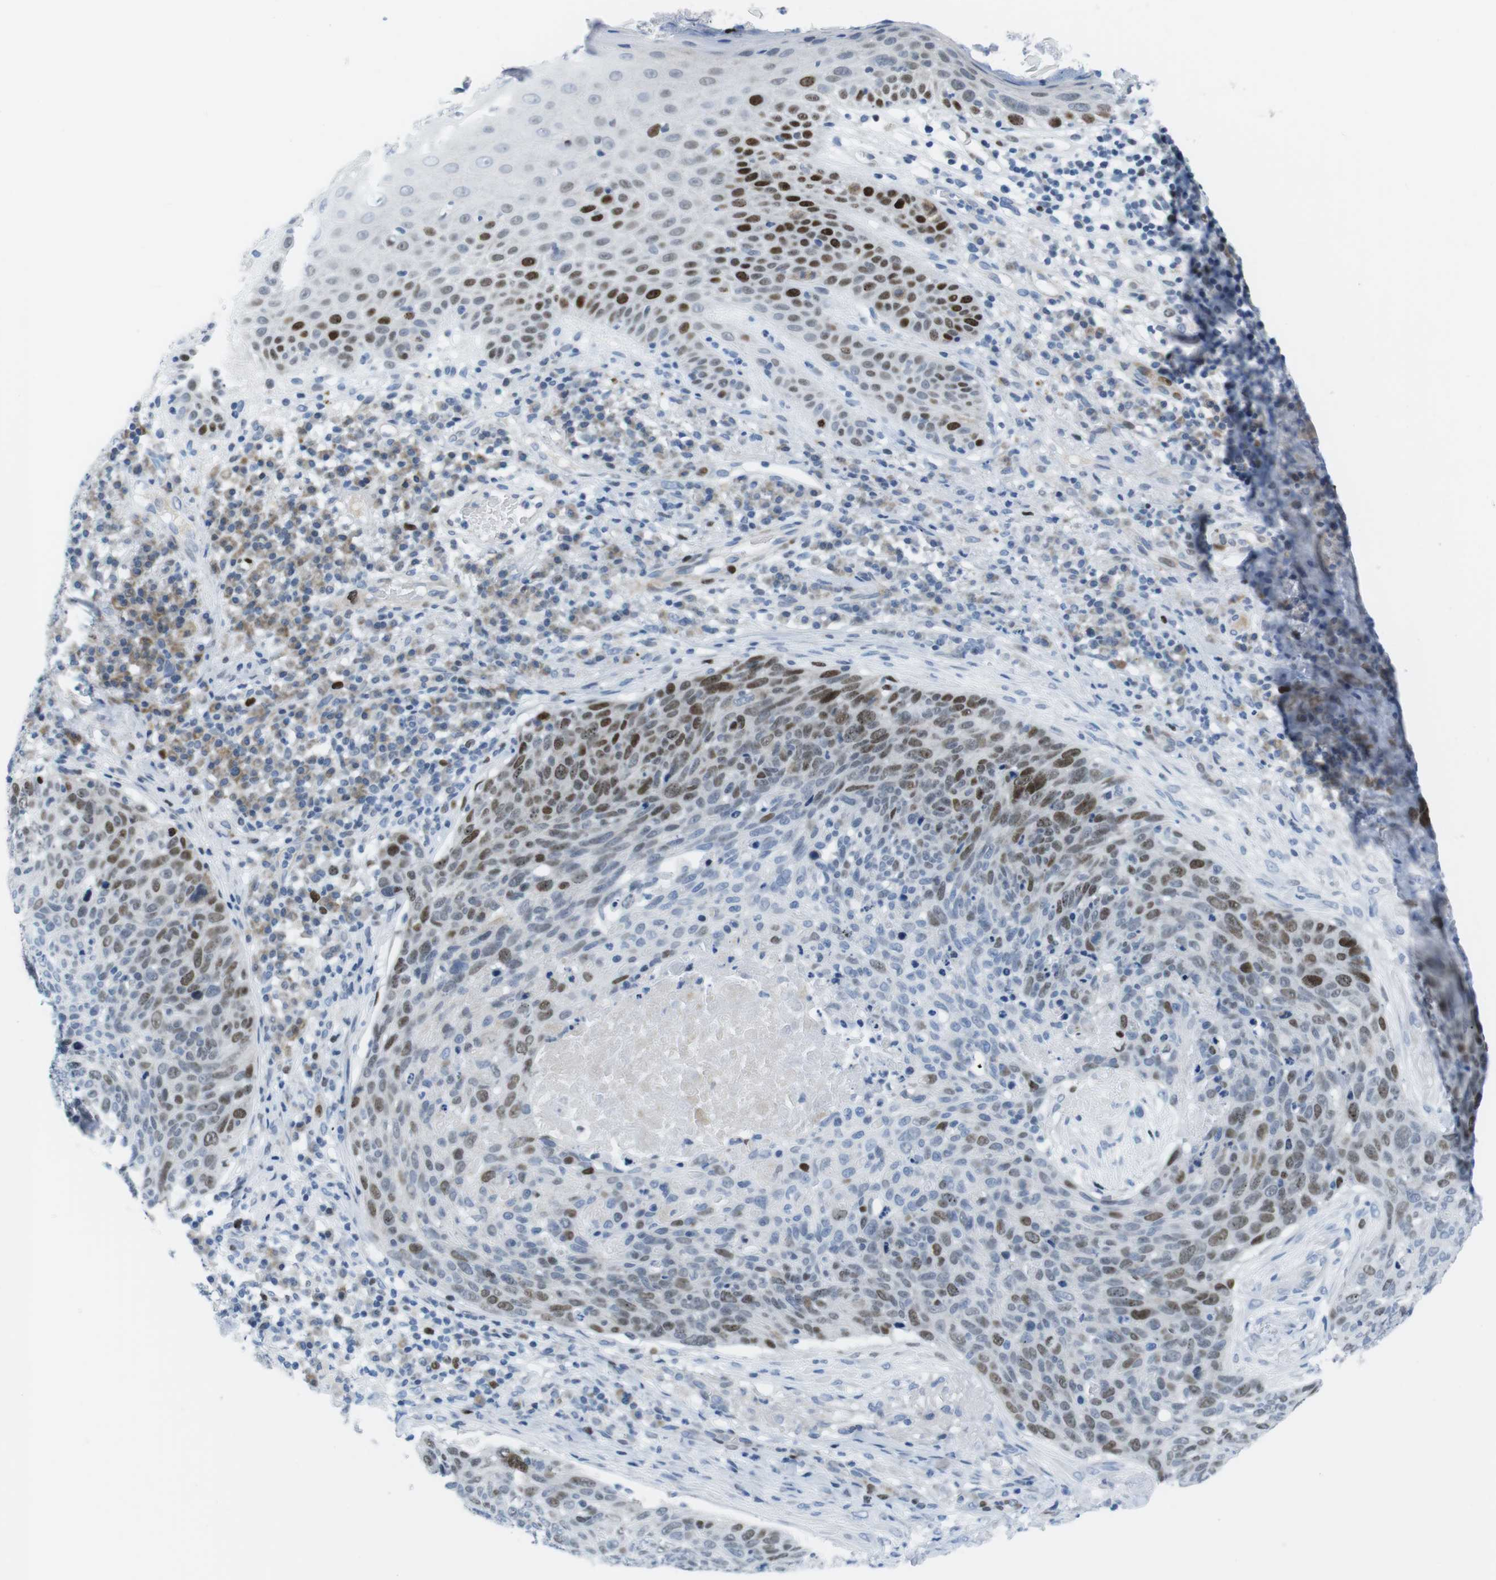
{"staining": {"intensity": "moderate", "quantity": "25%-75%", "location": "nuclear"}, "tissue": "skin cancer", "cell_type": "Tumor cells", "image_type": "cancer", "snomed": [{"axis": "morphology", "description": "Squamous cell carcinoma in situ, NOS"}, {"axis": "morphology", "description": "Squamous cell carcinoma, NOS"}, {"axis": "topography", "description": "Skin"}], "caption": "Skin cancer tissue demonstrates moderate nuclear staining in approximately 25%-75% of tumor cells, visualized by immunohistochemistry.", "gene": "CHAF1A", "patient": {"sex": "male", "age": 93}}